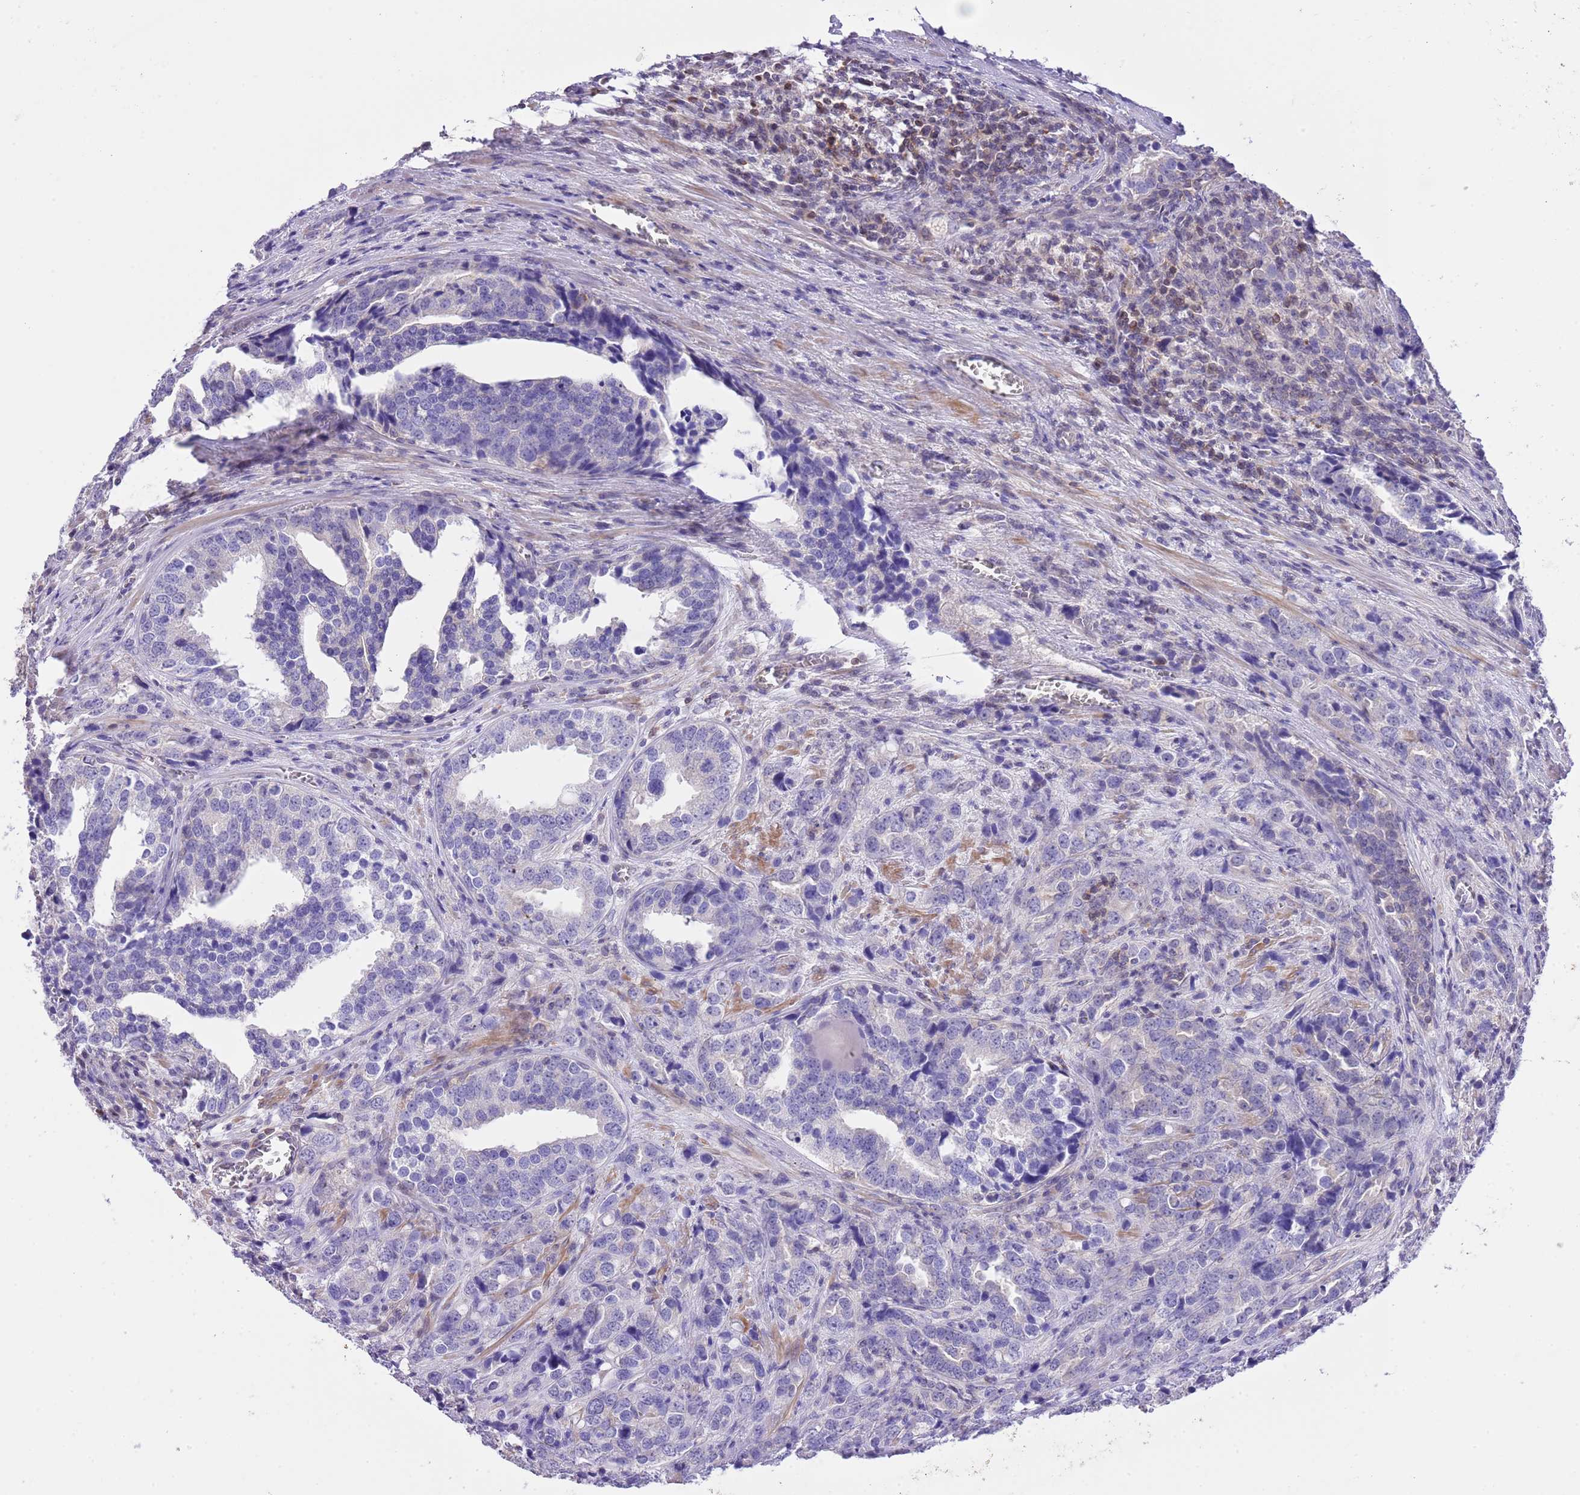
{"staining": {"intensity": "negative", "quantity": "none", "location": "none"}, "tissue": "prostate cancer", "cell_type": "Tumor cells", "image_type": "cancer", "snomed": [{"axis": "morphology", "description": "Adenocarcinoma, High grade"}, {"axis": "topography", "description": "Prostate"}], "caption": "This is a image of immunohistochemistry (IHC) staining of prostate cancer (adenocarcinoma (high-grade)), which shows no expression in tumor cells.", "gene": "PRR32", "patient": {"sex": "male", "age": 71}}